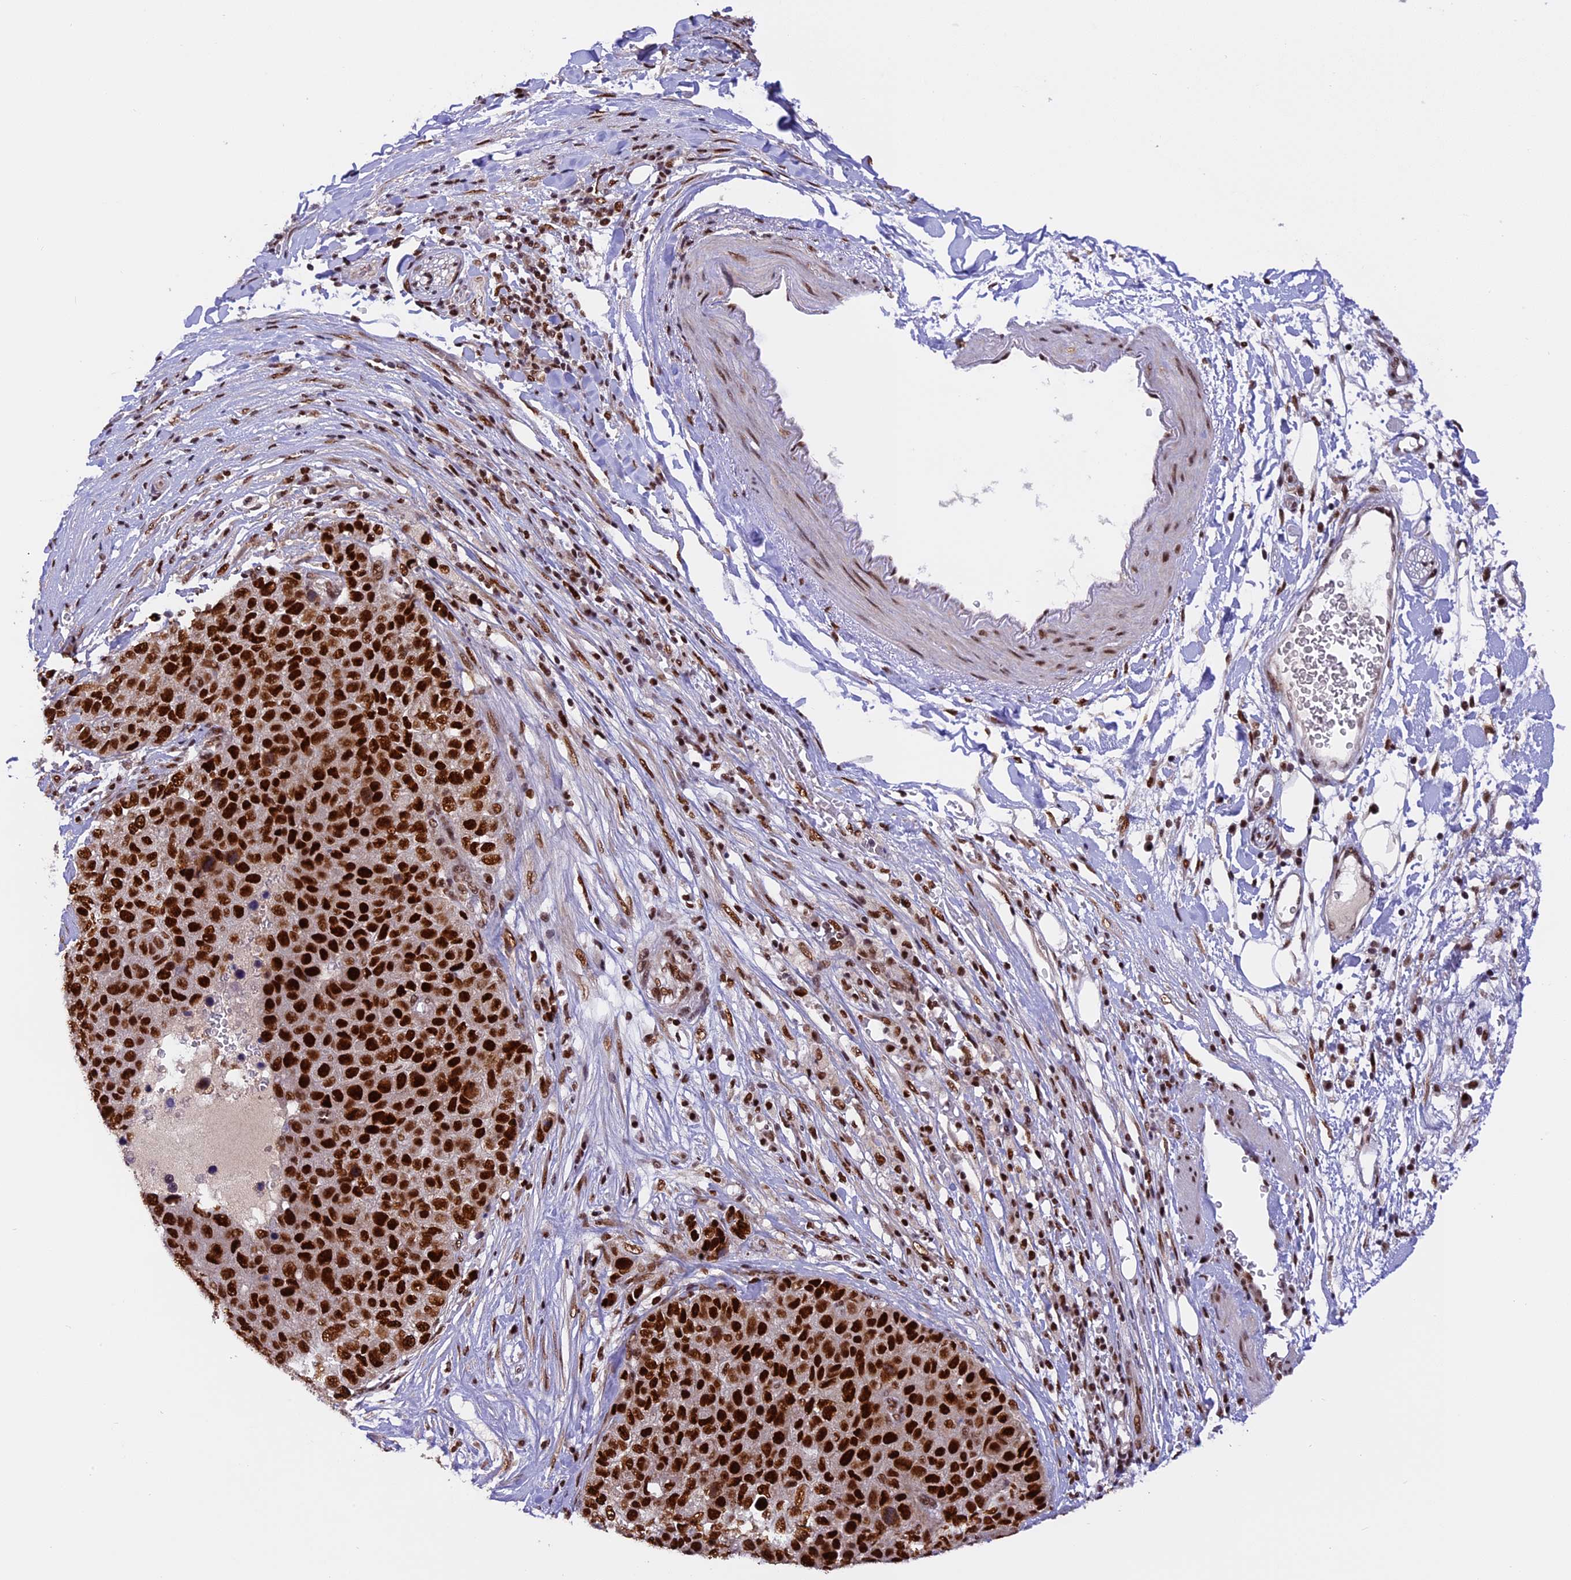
{"staining": {"intensity": "strong", "quantity": ">75%", "location": "nuclear"}, "tissue": "pancreatic cancer", "cell_type": "Tumor cells", "image_type": "cancer", "snomed": [{"axis": "morphology", "description": "Adenocarcinoma, NOS"}, {"axis": "topography", "description": "Pancreas"}], "caption": "Adenocarcinoma (pancreatic) was stained to show a protein in brown. There is high levels of strong nuclear staining in about >75% of tumor cells.", "gene": "RAMAC", "patient": {"sex": "female", "age": 61}}